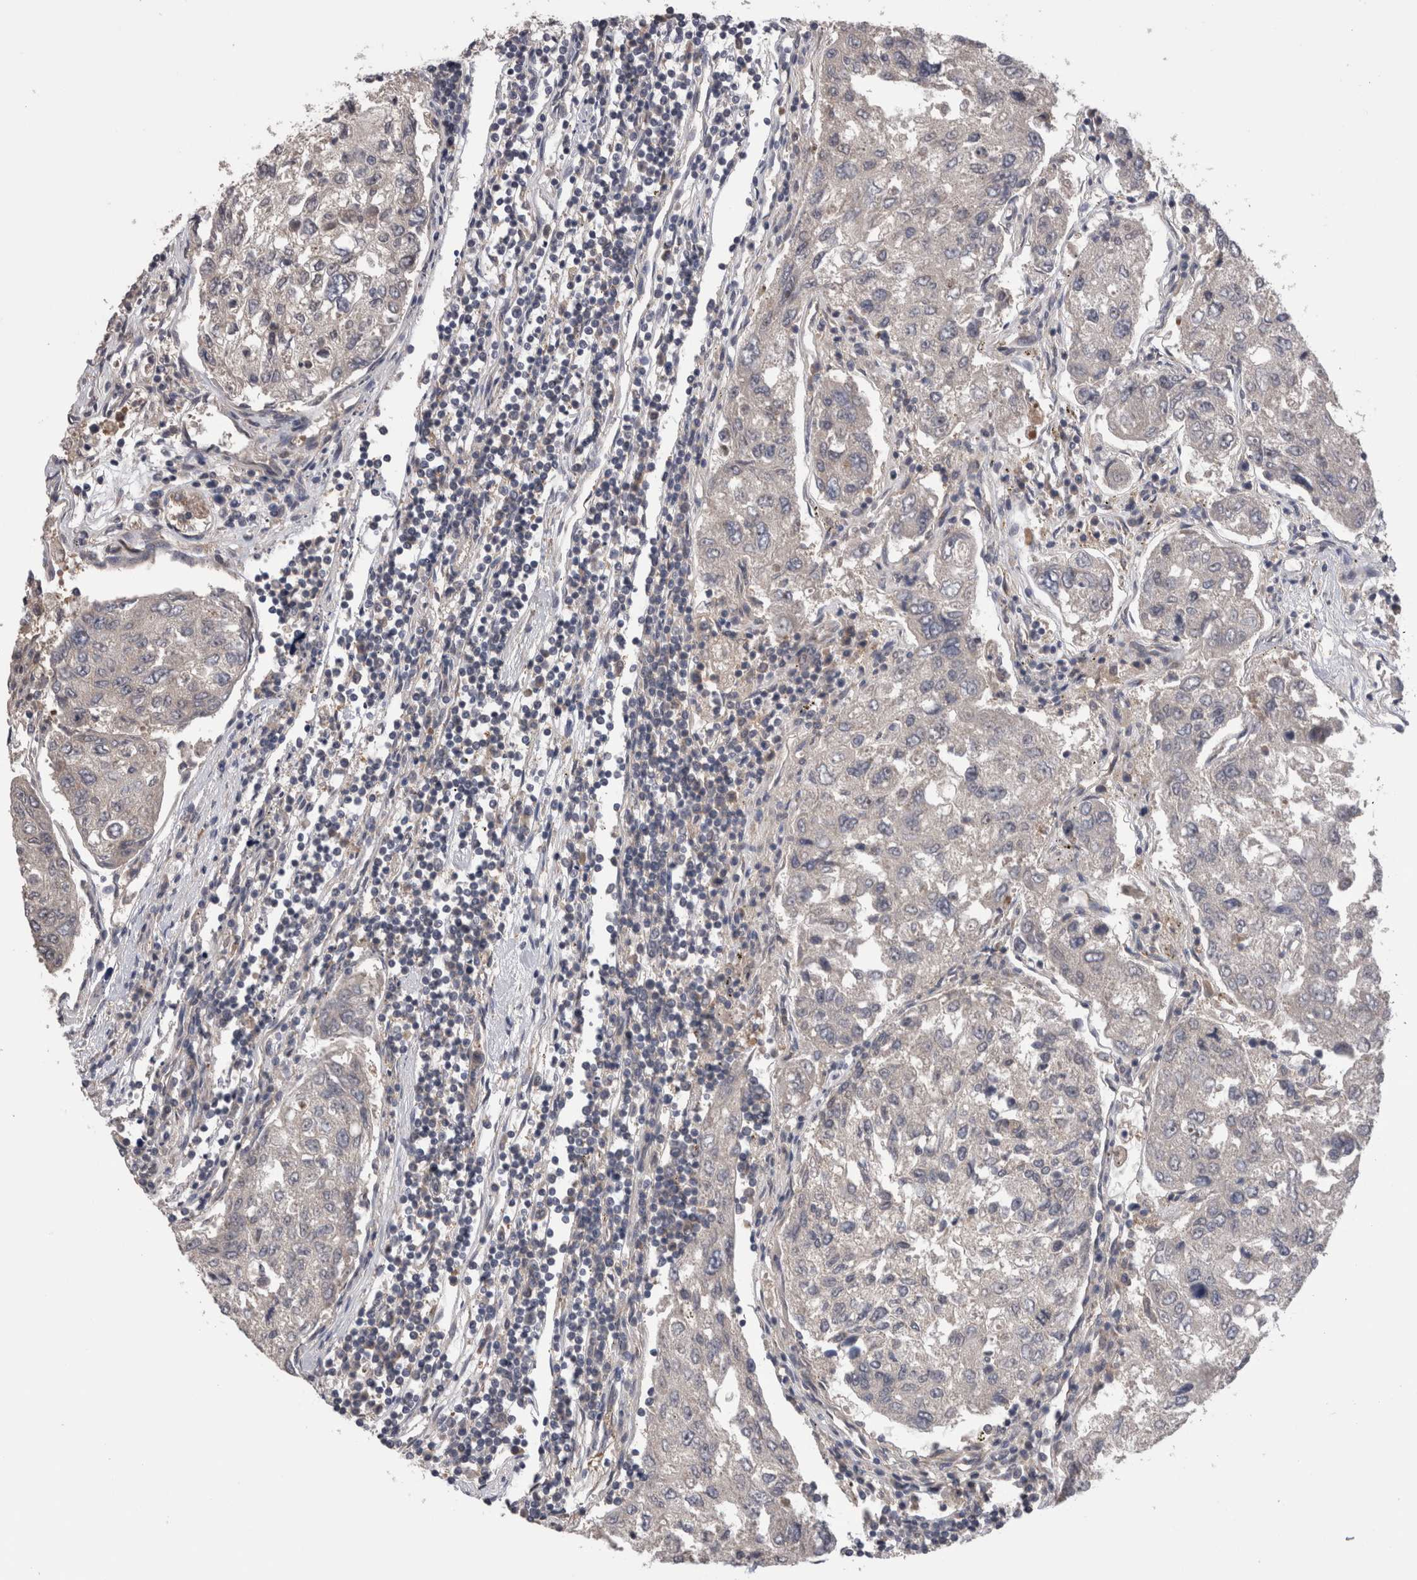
{"staining": {"intensity": "negative", "quantity": "none", "location": "none"}, "tissue": "urothelial cancer", "cell_type": "Tumor cells", "image_type": "cancer", "snomed": [{"axis": "morphology", "description": "Urothelial carcinoma, High grade"}, {"axis": "topography", "description": "Lymph node"}, {"axis": "topography", "description": "Urinary bladder"}], "caption": "IHC histopathology image of neoplastic tissue: urothelial carcinoma (high-grade) stained with DAB demonstrates no significant protein expression in tumor cells.", "gene": "DCTN6", "patient": {"sex": "male", "age": 51}}